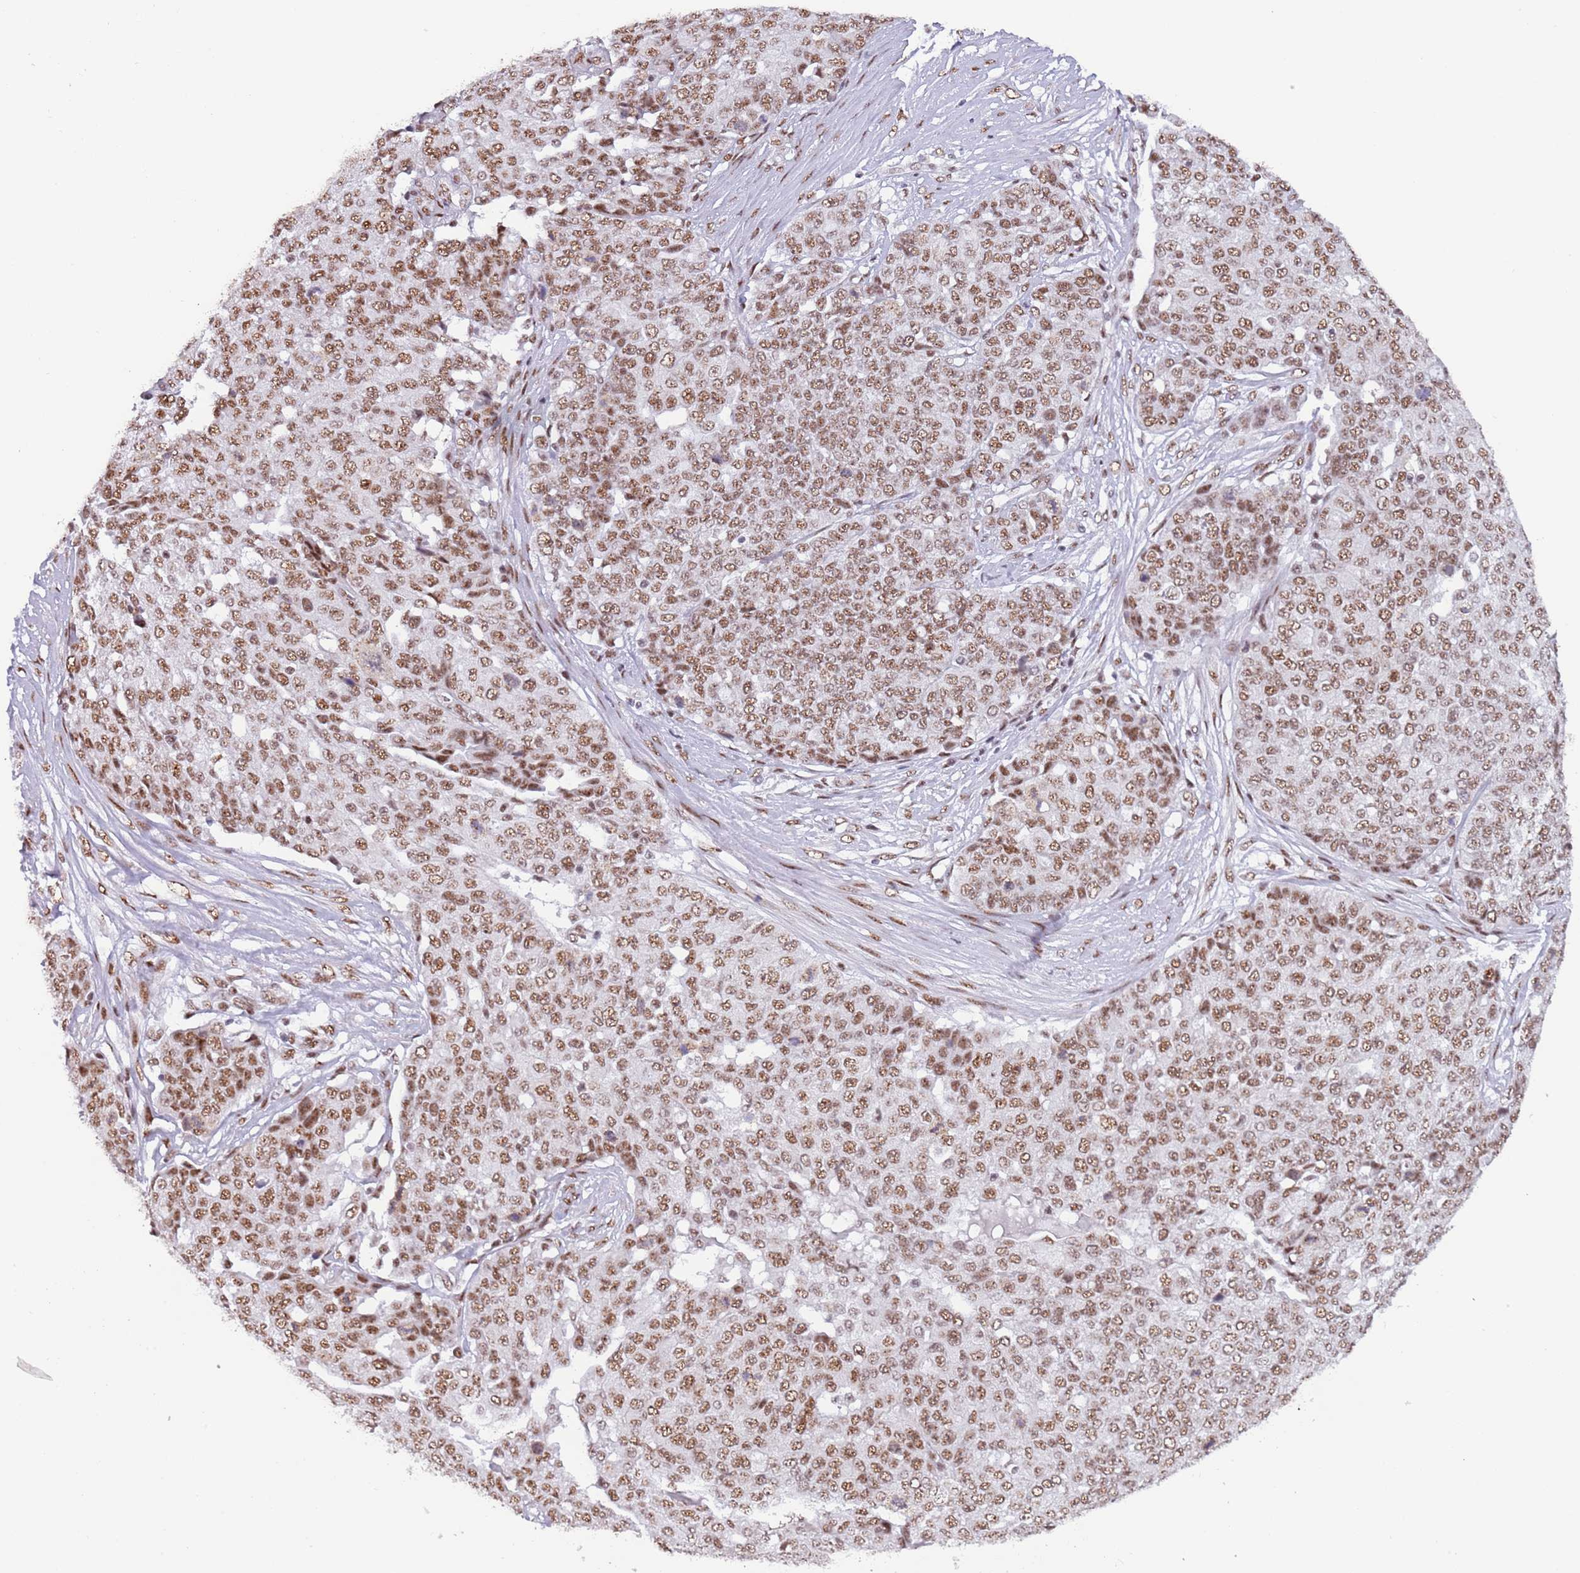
{"staining": {"intensity": "moderate", "quantity": ">75%", "location": "nuclear"}, "tissue": "ovarian cancer", "cell_type": "Tumor cells", "image_type": "cancer", "snomed": [{"axis": "morphology", "description": "Cystadenocarcinoma, serous, NOS"}, {"axis": "topography", "description": "Soft tissue"}, {"axis": "topography", "description": "Ovary"}], "caption": "IHC histopathology image of neoplastic tissue: ovarian cancer (serous cystadenocarcinoma) stained using IHC shows medium levels of moderate protein expression localized specifically in the nuclear of tumor cells, appearing as a nuclear brown color.", "gene": "SF3A2", "patient": {"sex": "female", "age": 57}}